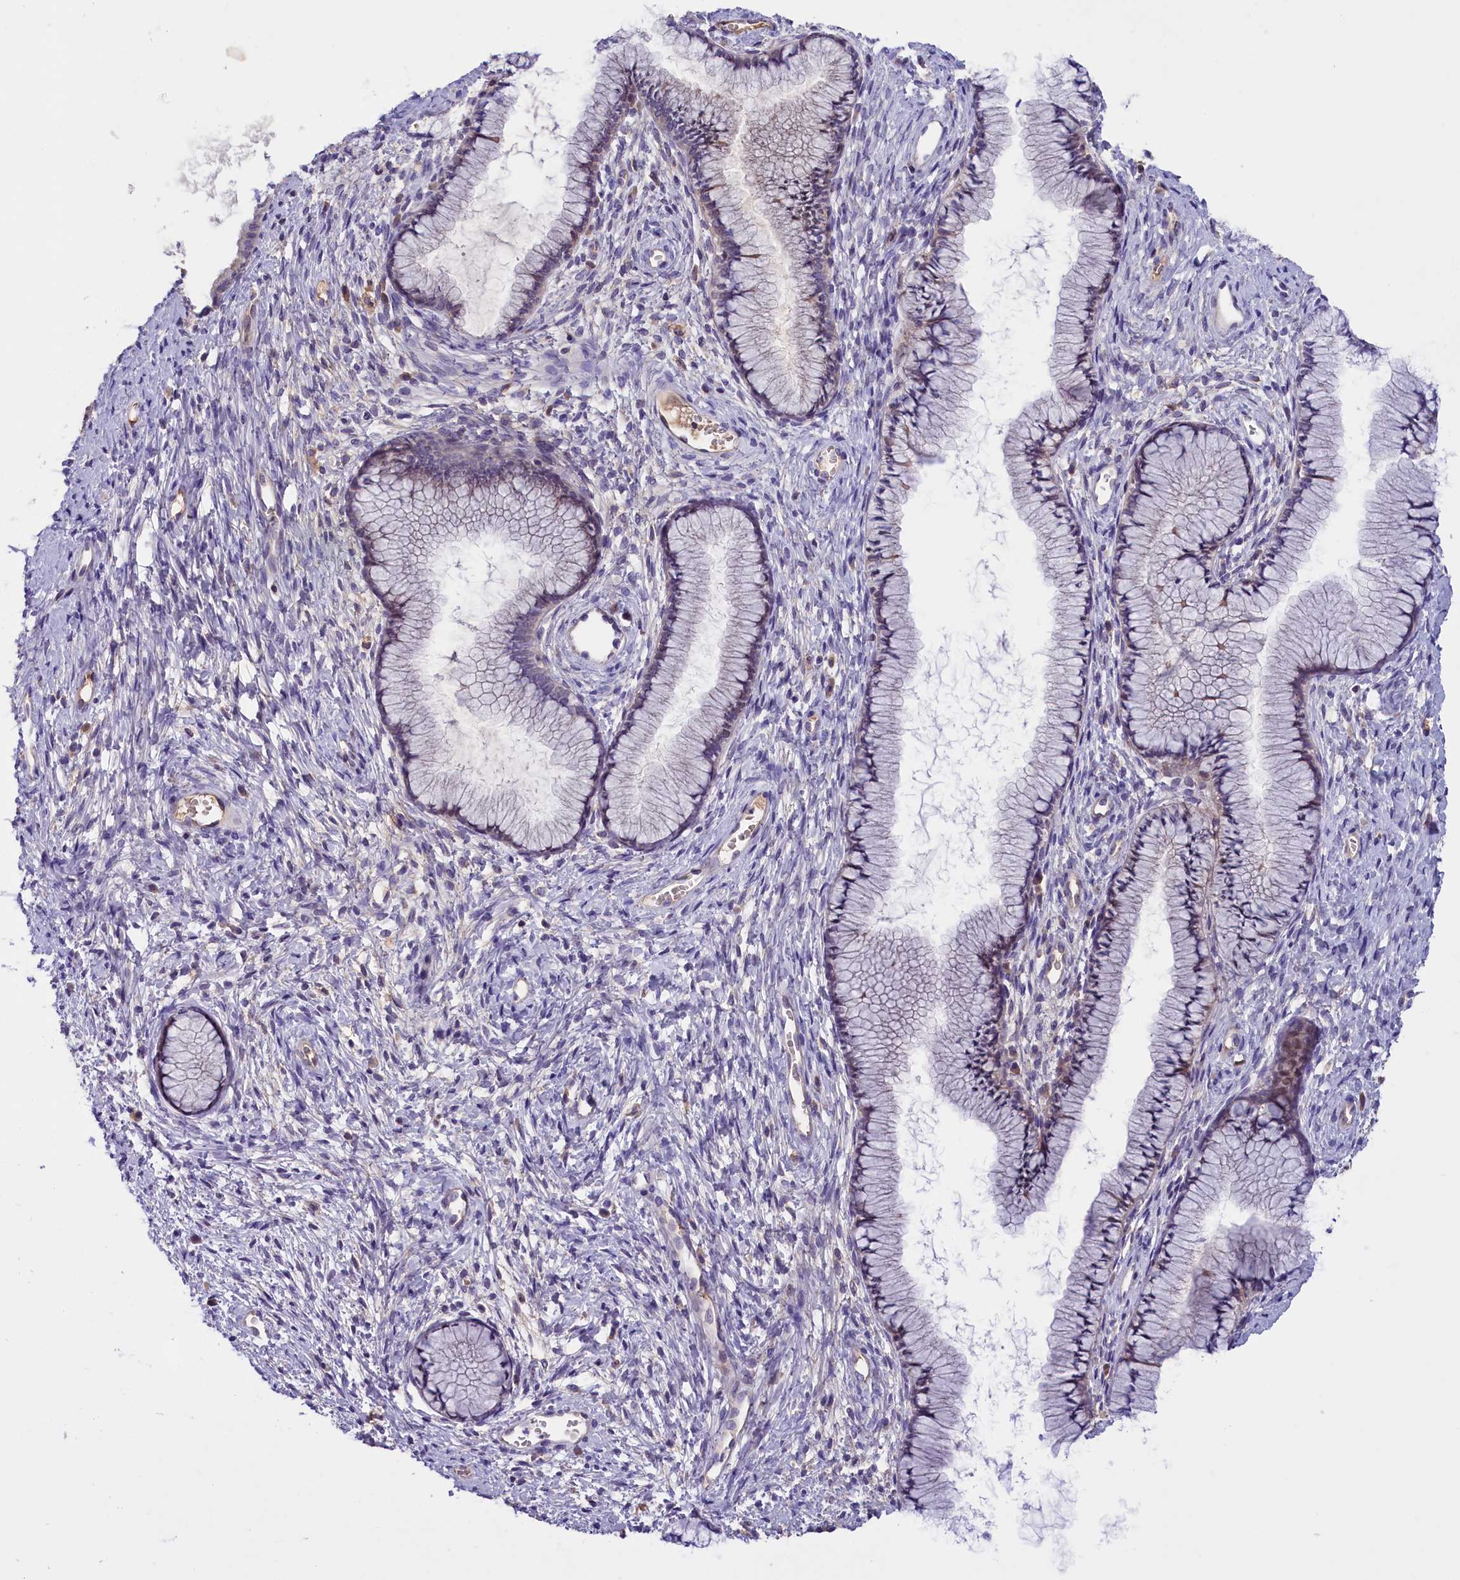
{"staining": {"intensity": "negative", "quantity": "none", "location": "none"}, "tissue": "cervix", "cell_type": "Glandular cells", "image_type": "normal", "snomed": [{"axis": "morphology", "description": "Normal tissue, NOS"}, {"axis": "topography", "description": "Cervix"}], "caption": "The micrograph shows no staining of glandular cells in normal cervix. (DAB (3,3'-diaminobenzidine) immunohistochemistry visualized using brightfield microscopy, high magnification).", "gene": "CCDC32", "patient": {"sex": "female", "age": 42}}